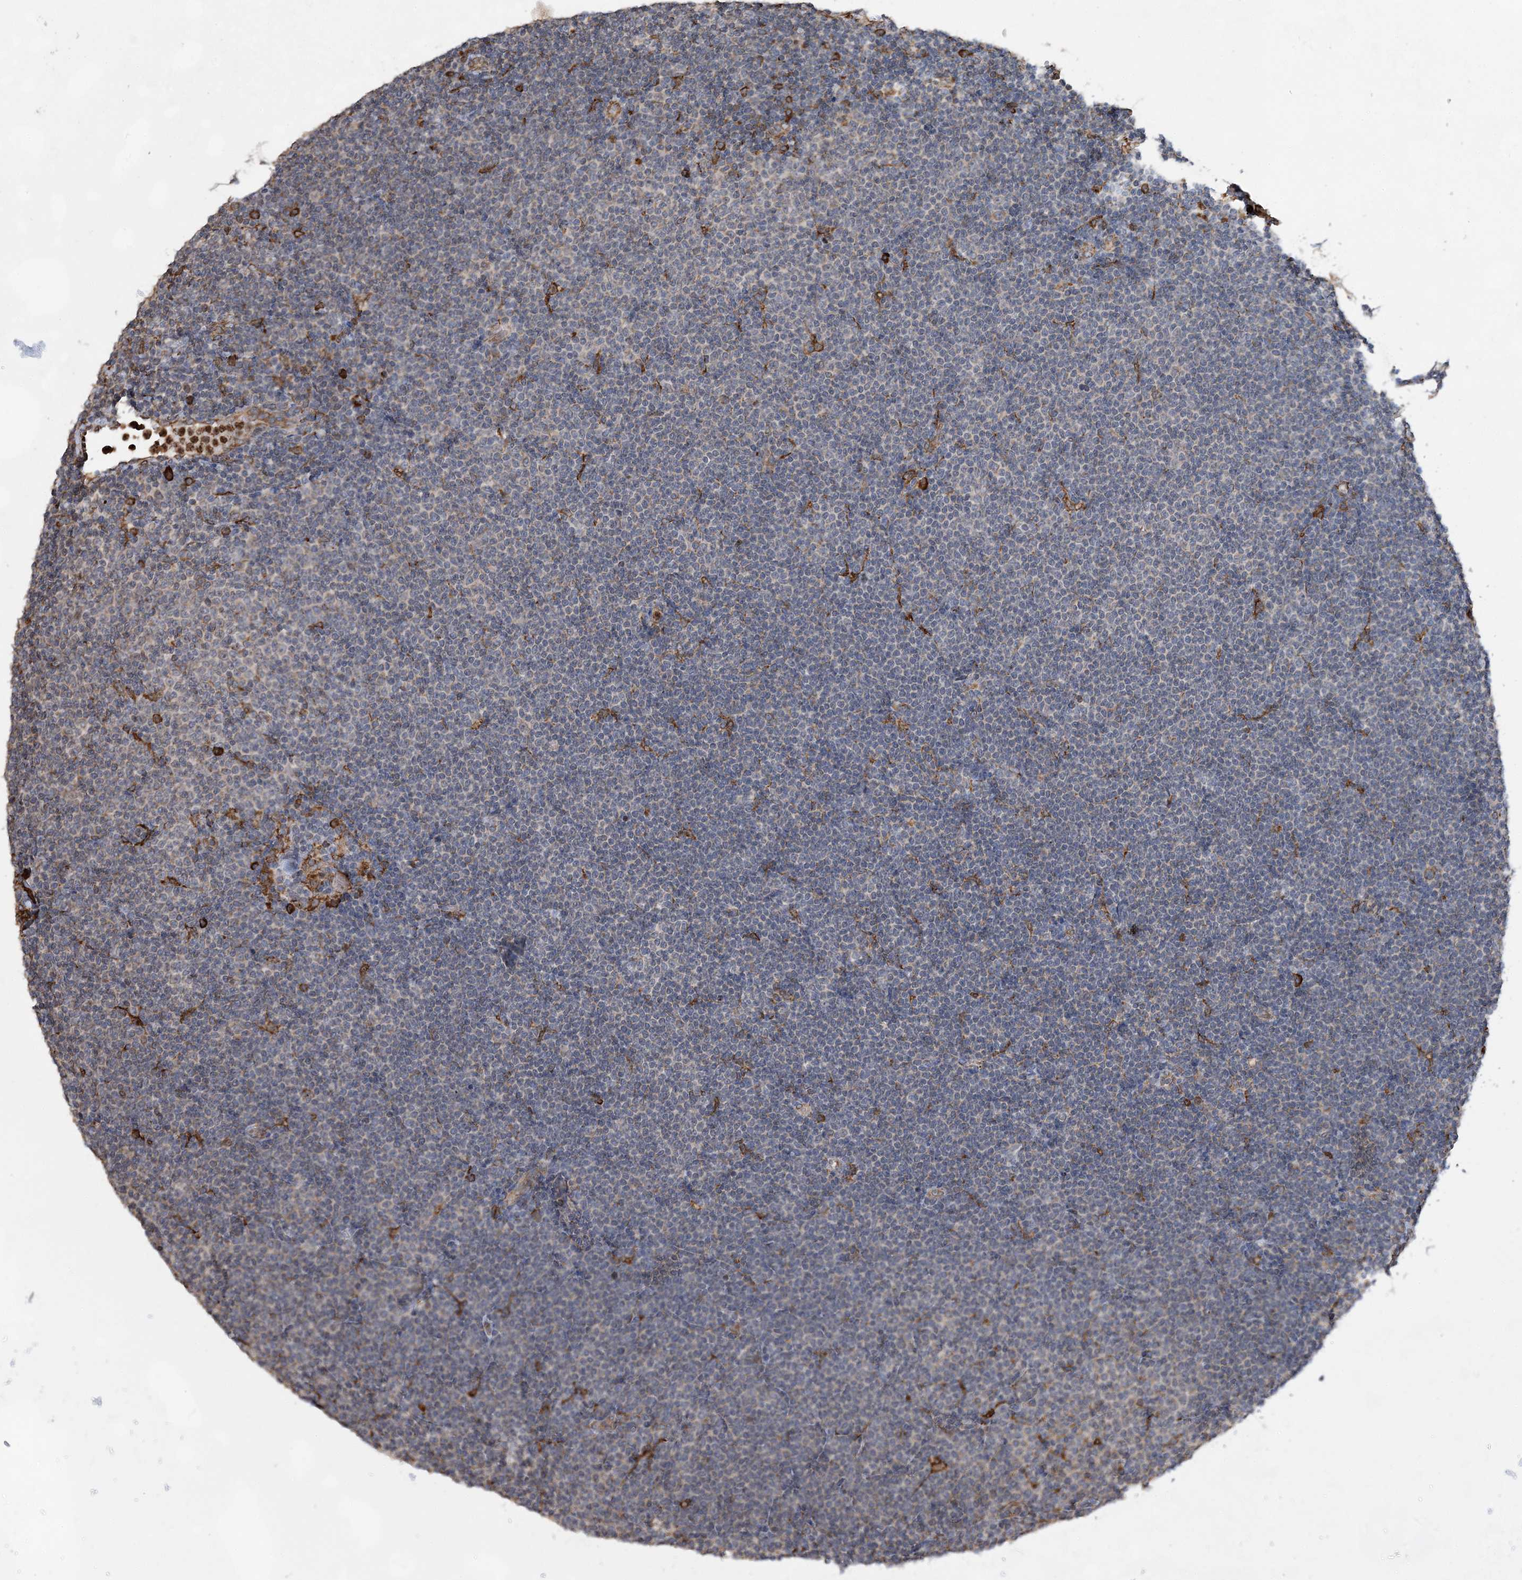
{"staining": {"intensity": "negative", "quantity": "none", "location": "none"}, "tissue": "lymphoma", "cell_type": "Tumor cells", "image_type": "cancer", "snomed": [{"axis": "morphology", "description": "Malignant lymphoma, non-Hodgkin's type, Low grade"}, {"axis": "topography", "description": "Lymph node"}], "caption": "Tumor cells show no significant protein positivity in lymphoma. (Brightfield microscopy of DAB immunohistochemistry (IHC) at high magnification).", "gene": "WDR12", "patient": {"sex": "female", "age": 53}}